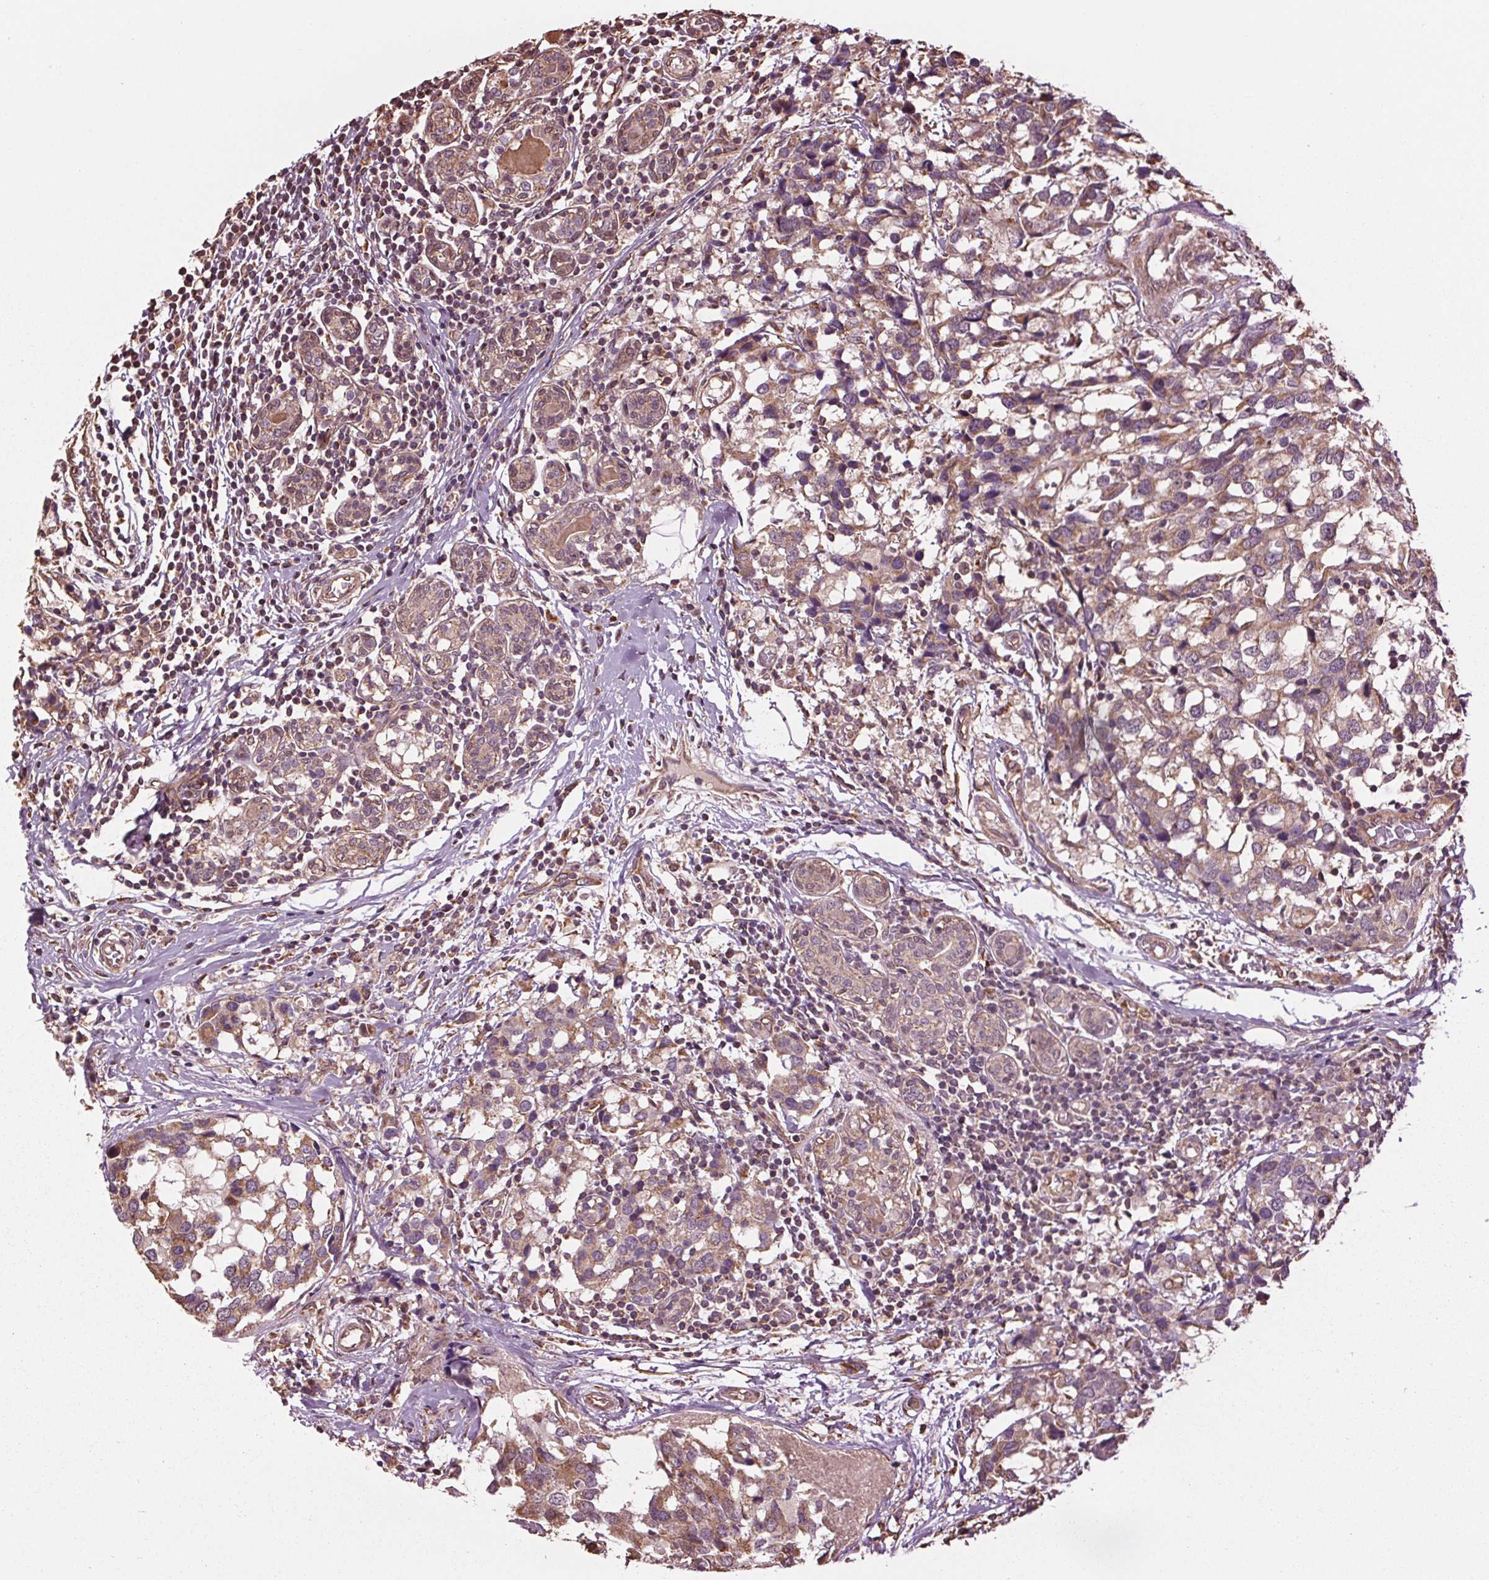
{"staining": {"intensity": "weak", "quantity": ">75%", "location": "cytoplasmic/membranous"}, "tissue": "breast cancer", "cell_type": "Tumor cells", "image_type": "cancer", "snomed": [{"axis": "morphology", "description": "Lobular carcinoma"}, {"axis": "topography", "description": "Breast"}], "caption": "High-magnification brightfield microscopy of breast lobular carcinoma stained with DAB (3,3'-diaminobenzidine) (brown) and counterstained with hematoxylin (blue). tumor cells exhibit weak cytoplasmic/membranous staining is present in about>75% of cells.", "gene": "RNPEP", "patient": {"sex": "female", "age": 59}}